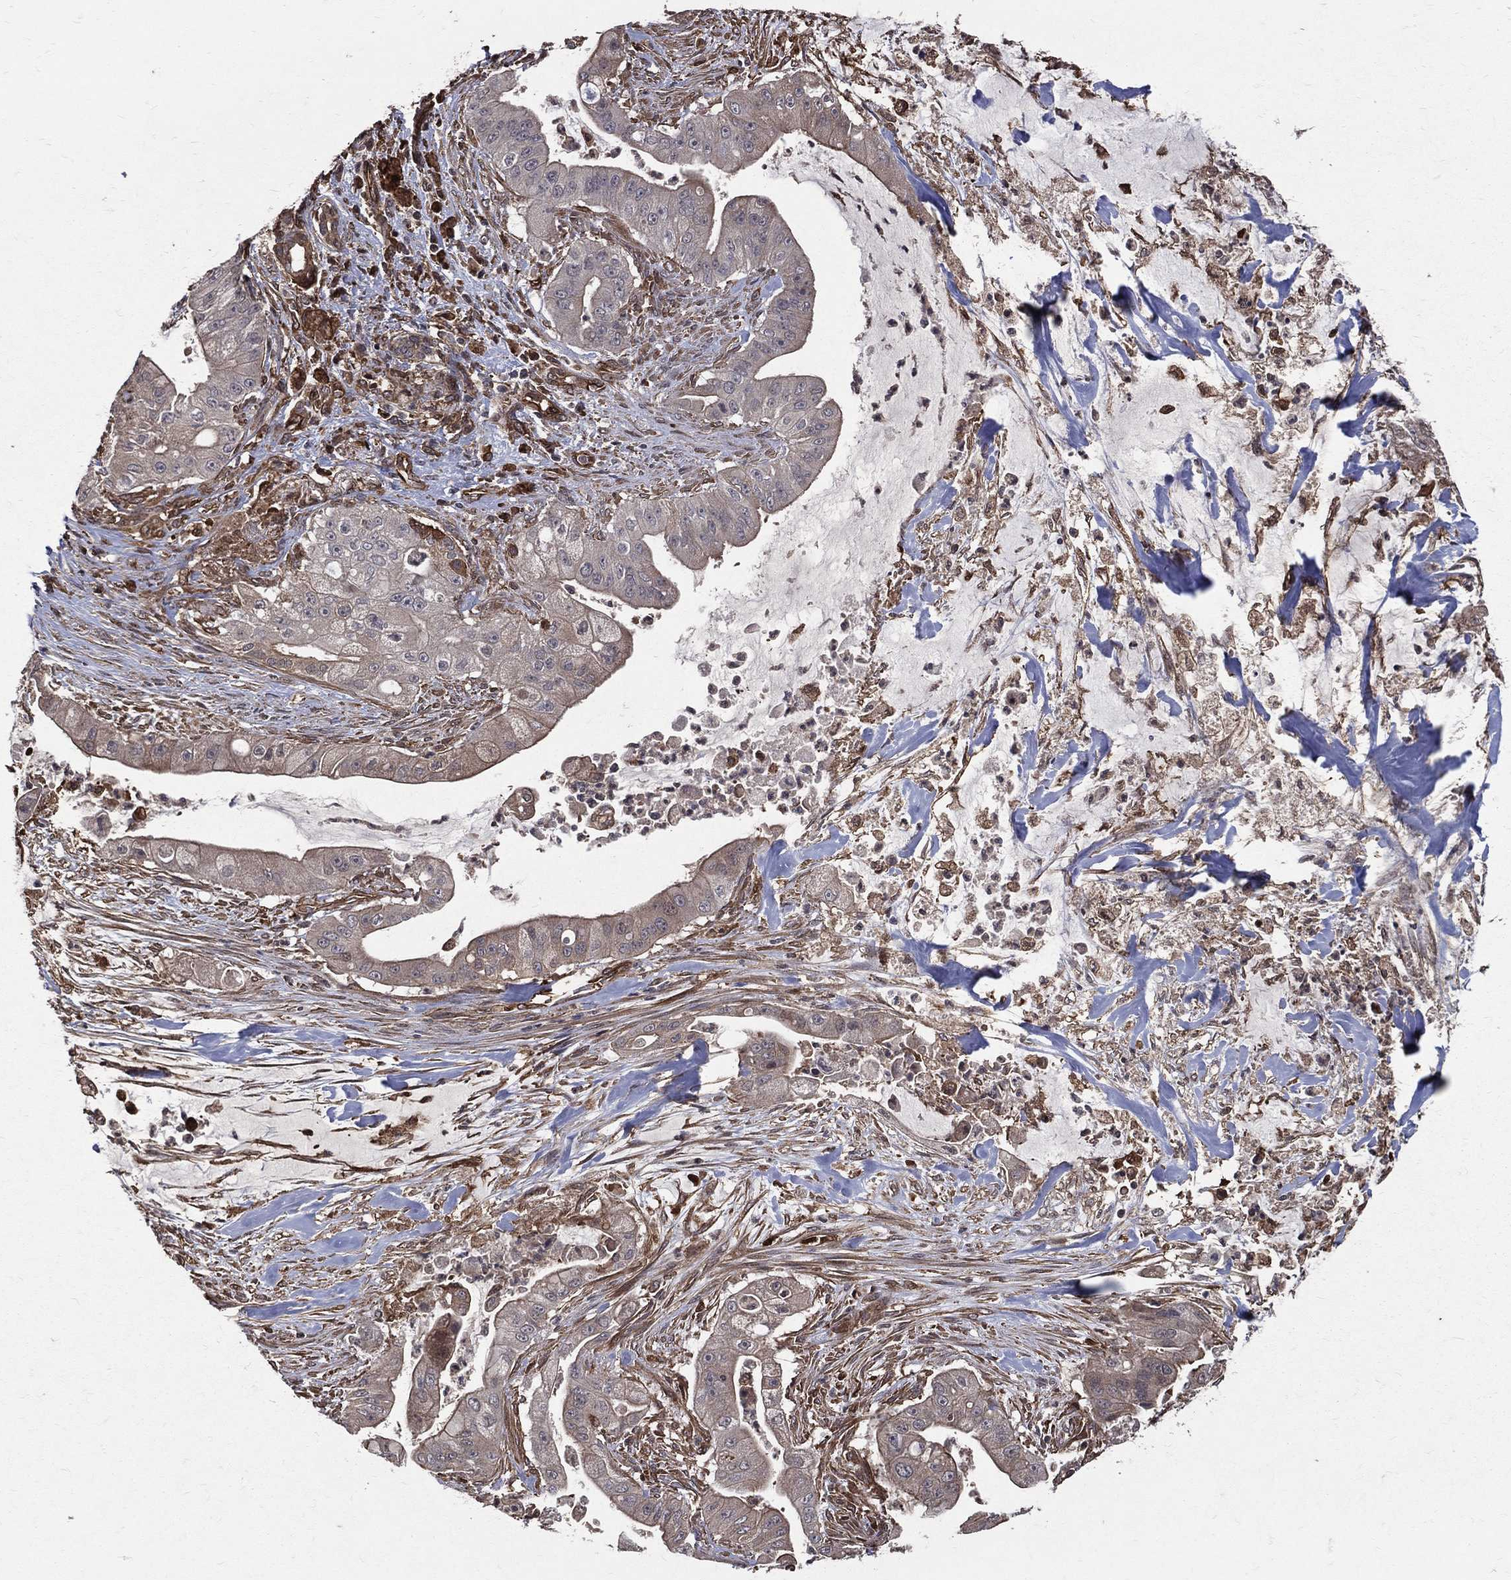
{"staining": {"intensity": "weak", "quantity": "25%-75%", "location": "cytoplasmic/membranous"}, "tissue": "pancreatic cancer", "cell_type": "Tumor cells", "image_type": "cancer", "snomed": [{"axis": "morphology", "description": "Normal tissue, NOS"}, {"axis": "morphology", "description": "Inflammation, NOS"}, {"axis": "morphology", "description": "Adenocarcinoma, NOS"}, {"axis": "topography", "description": "Pancreas"}], "caption": "Immunohistochemical staining of human adenocarcinoma (pancreatic) demonstrates low levels of weak cytoplasmic/membranous protein positivity in approximately 25%-75% of tumor cells.", "gene": "DPYSL2", "patient": {"sex": "male", "age": 57}}